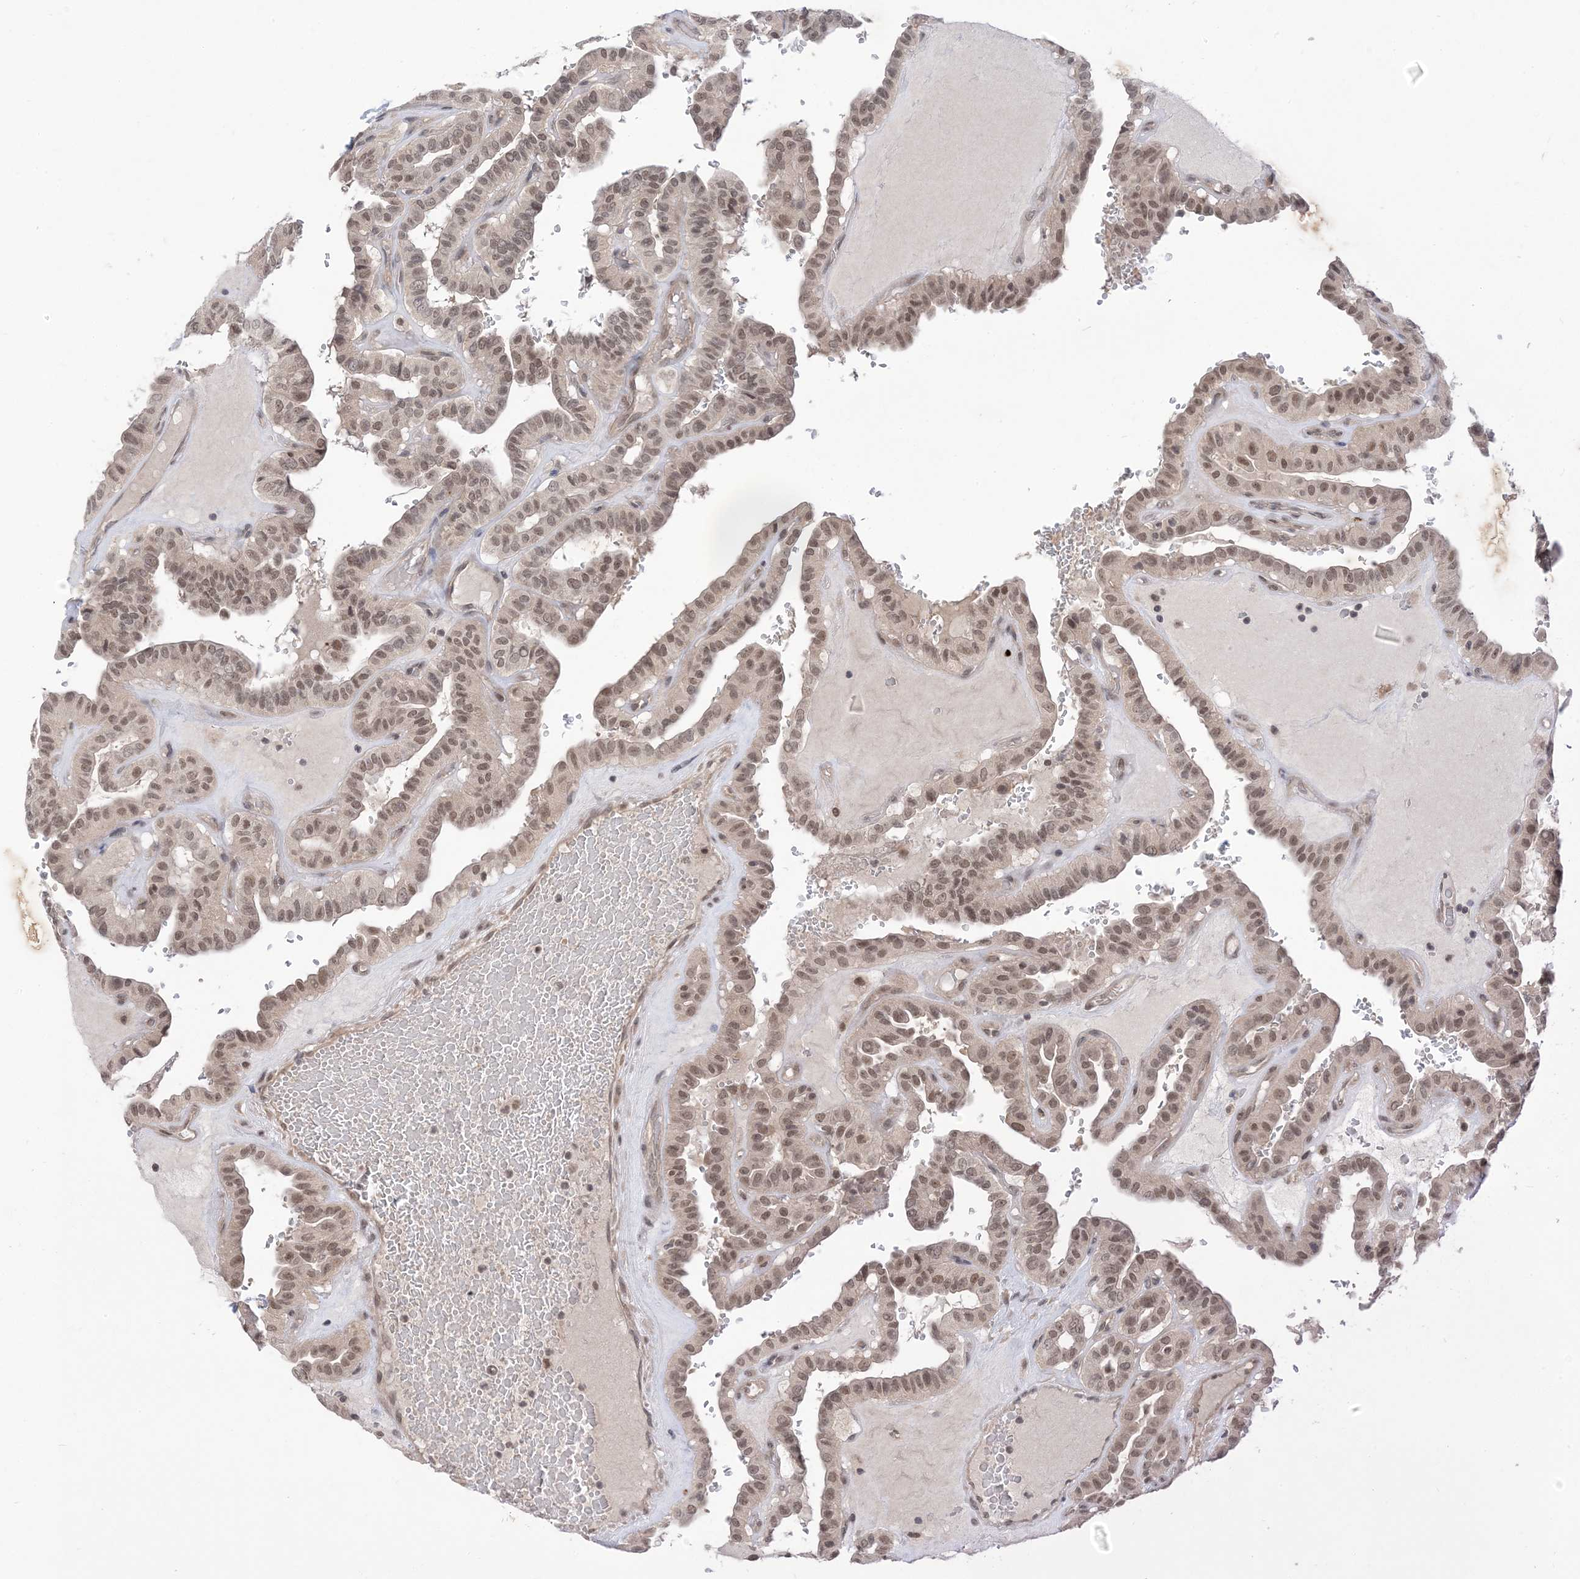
{"staining": {"intensity": "moderate", "quantity": ">75%", "location": "nuclear"}, "tissue": "thyroid cancer", "cell_type": "Tumor cells", "image_type": "cancer", "snomed": [{"axis": "morphology", "description": "Papillary adenocarcinoma, NOS"}, {"axis": "topography", "description": "Thyroid gland"}], "caption": "Human papillary adenocarcinoma (thyroid) stained for a protein (brown) displays moderate nuclear positive expression in approximately >75% of tumor cells.", "gene": "RANBP9", "patient": {"sex": "male", "age": 77}}